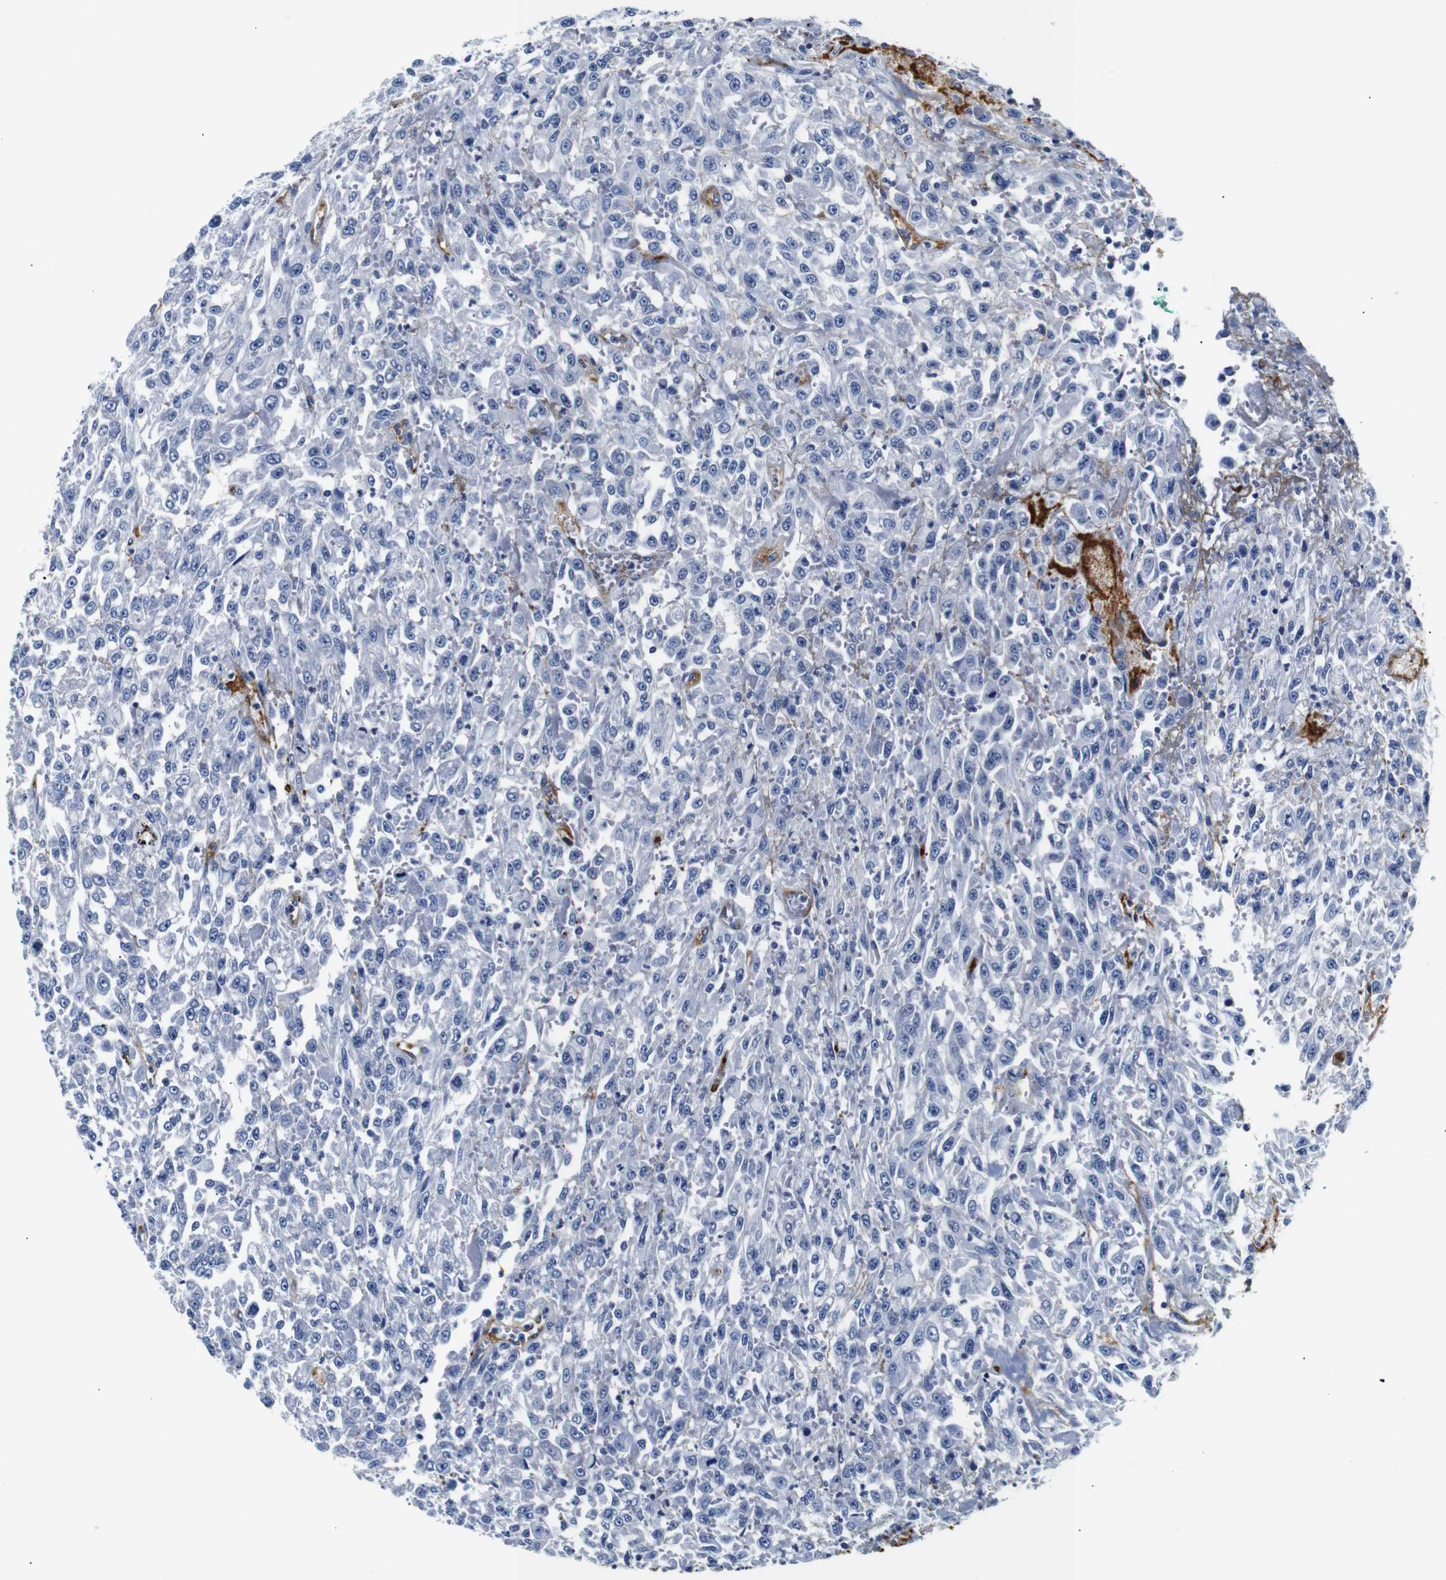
{"staining": {"intensity": "negative", "quantity": "none", "location": "none"}, "tissue": "urothelial cancer", "cell_type": "Tumor cells", "image_type": "cancer", "snomed": [{"axis": "morphology", "description": "Urothelial carcinoma, High grade"}, {"axis": "topography", "description": "Urinary bladder"}], "caption": "Tumor cells are negative for brown protein staining in urothelial carcinoma (high-grade). Brightfield microscopy of immunohistochemistry (IHC) stained with DAB (brown) and hematoxylin (blue), captured at high magnification.", "gene": "MUC4", "patient": {"sex": "male", "age": 46}}